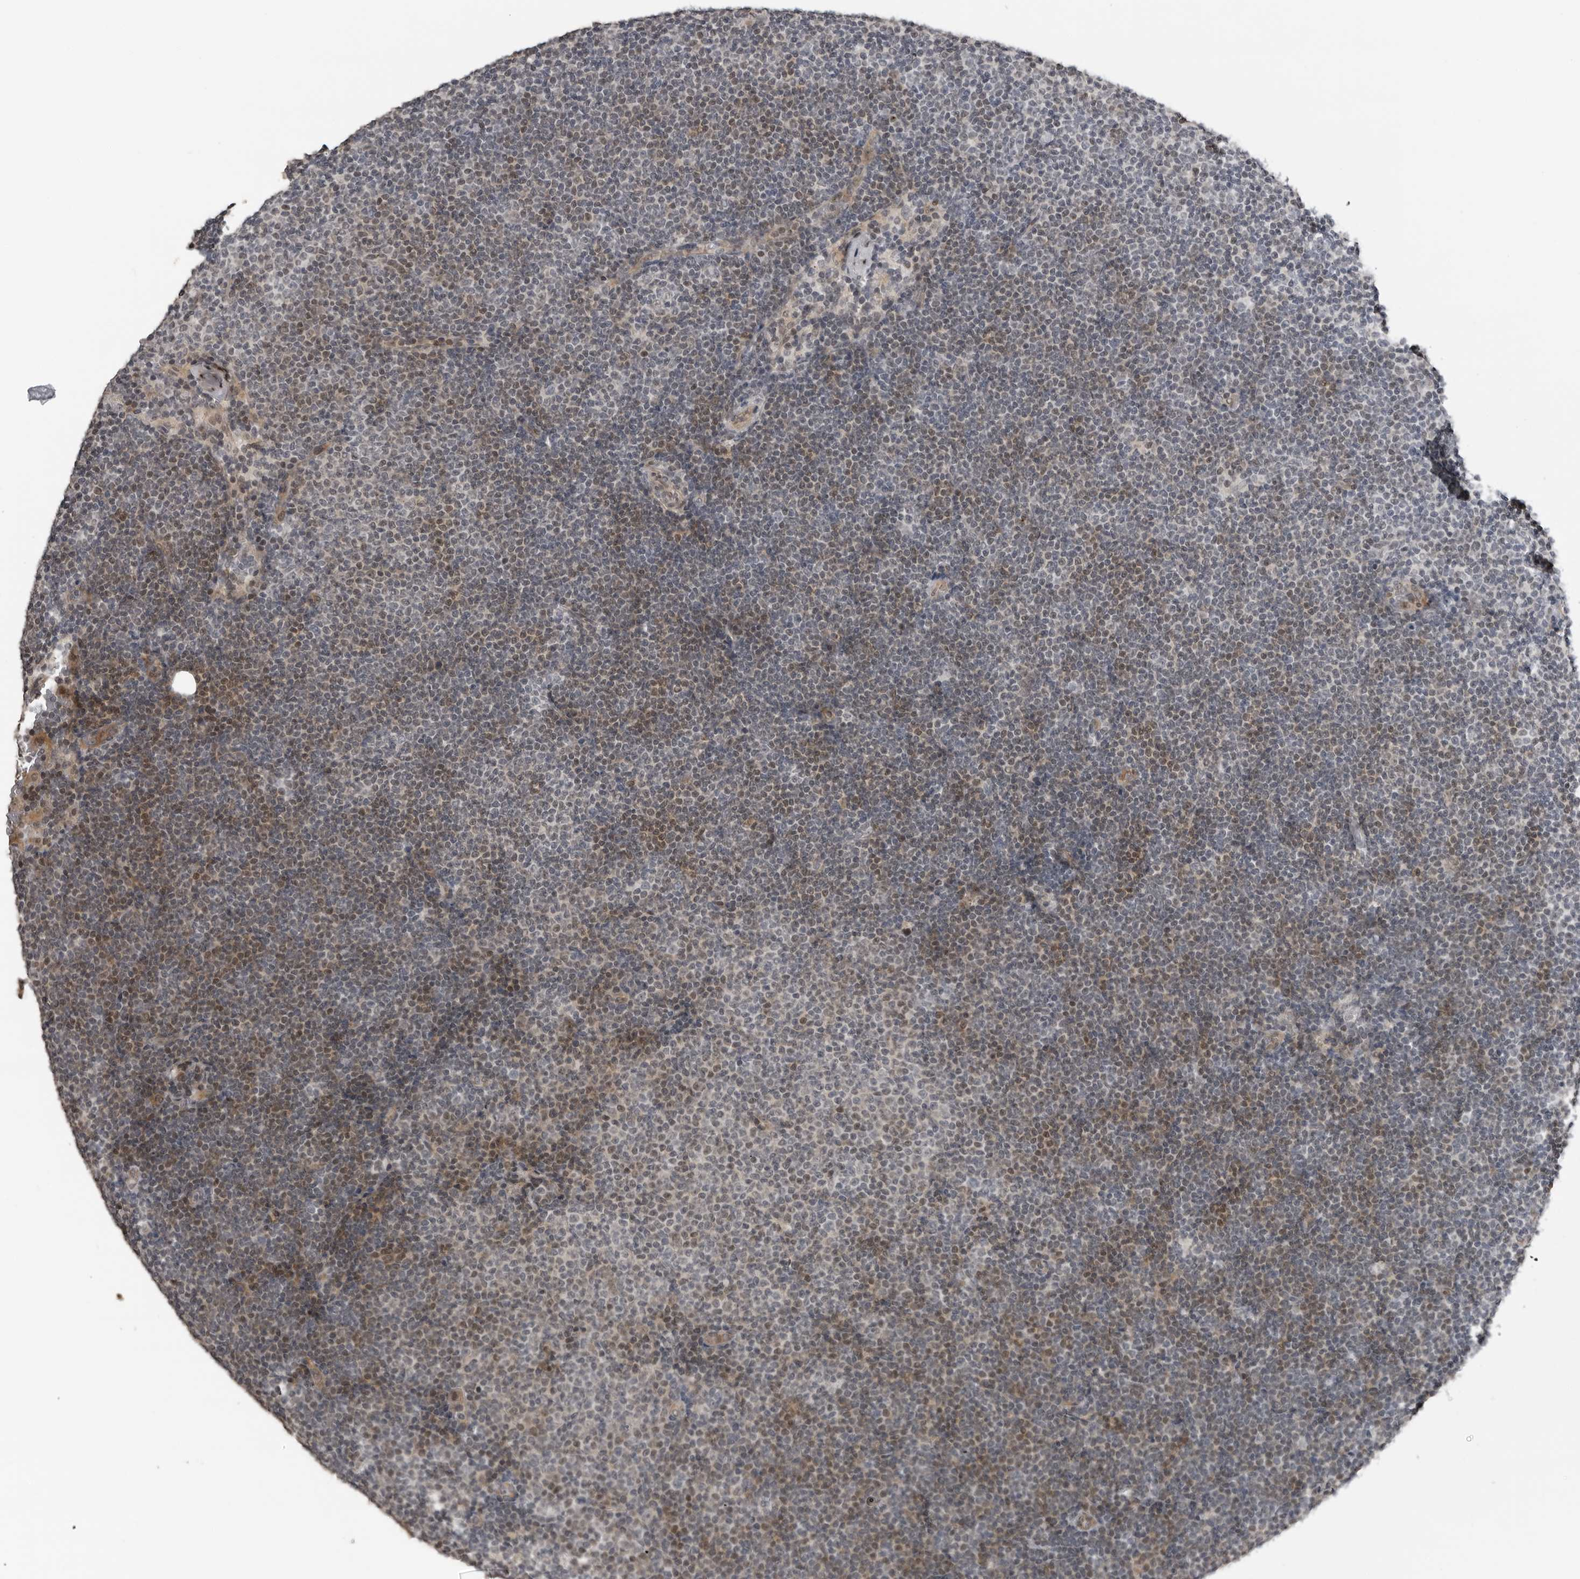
{"staining": {"intensity": "weak", "quantity": "<25%", "location": "cytoplasmic/membranous"}, "tissue": "lymphoma", "cell_type": "Tumor cells", "image_type": "cancer", "snomed": [{"axis": "morphology", "description": "Malignant lymphoma, non-Hodgkin's type, Low grade"}, {"axis": "topography", "description": "Lymph node"}], "caption": "An IHC micrograph of lymphoma is shown. There is no staining in tumor cells of lymphoma.", "gene": "PRRX2", "patient": {"sex": "female", "age": 53}}